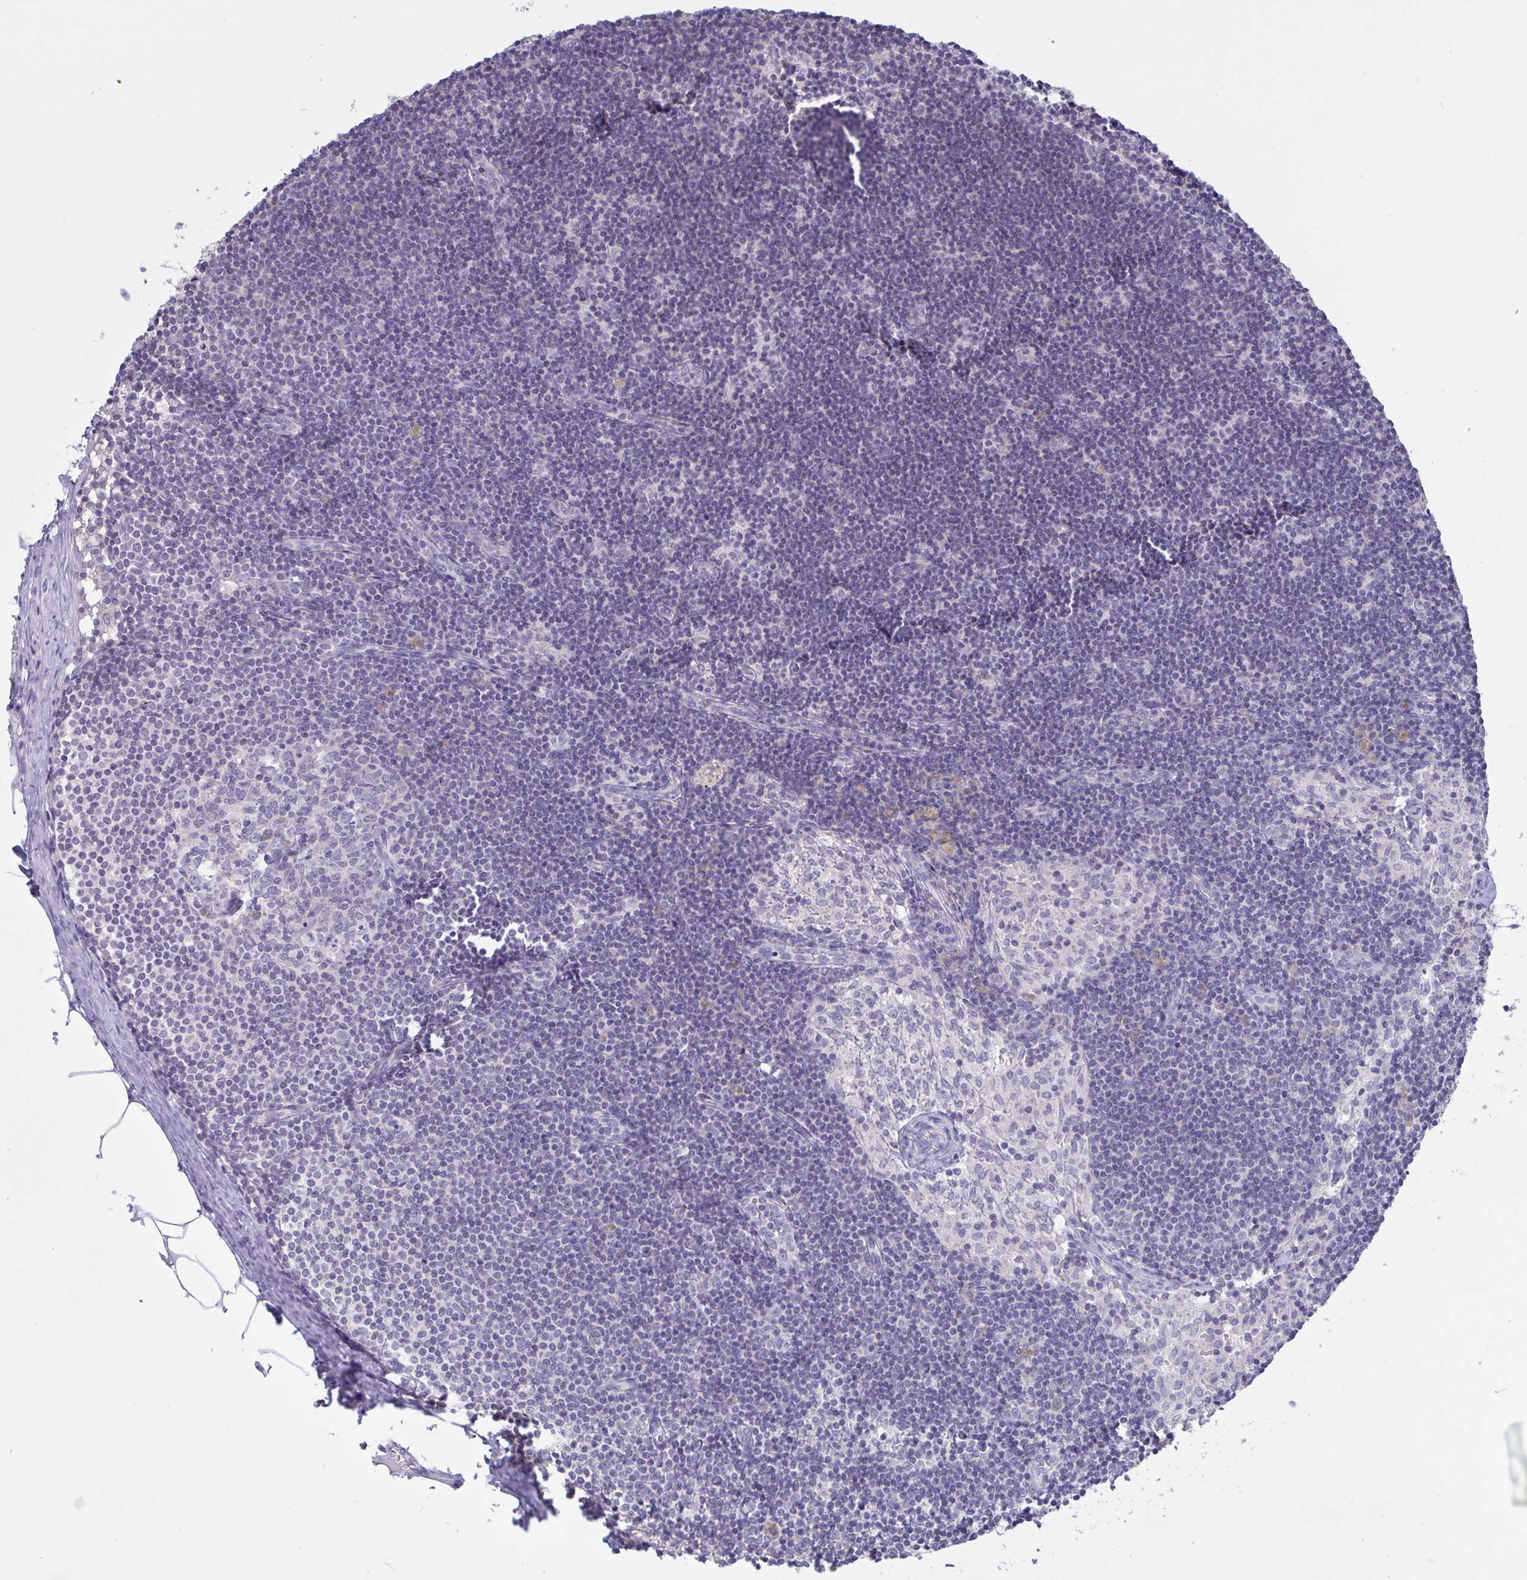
{"staining": {"intensity": "negative", "quantity": "none", "location": "none"}, "tissue": "lymph node", "cell_type": "Germinal center cells", "image_type": "normal", "snomed": [{"axis": "morphology", "description": "Normal tissue, NOS"}, {"axis": "topography", "description": "Lymph node"}], "caption": "This is a histopathology image of immunohistochemistry staining of normal lymph node, which shows no positivity in germinal center cells.", "gene": "TMEM41A", "patient": {"sex": "female", "age": 31}}